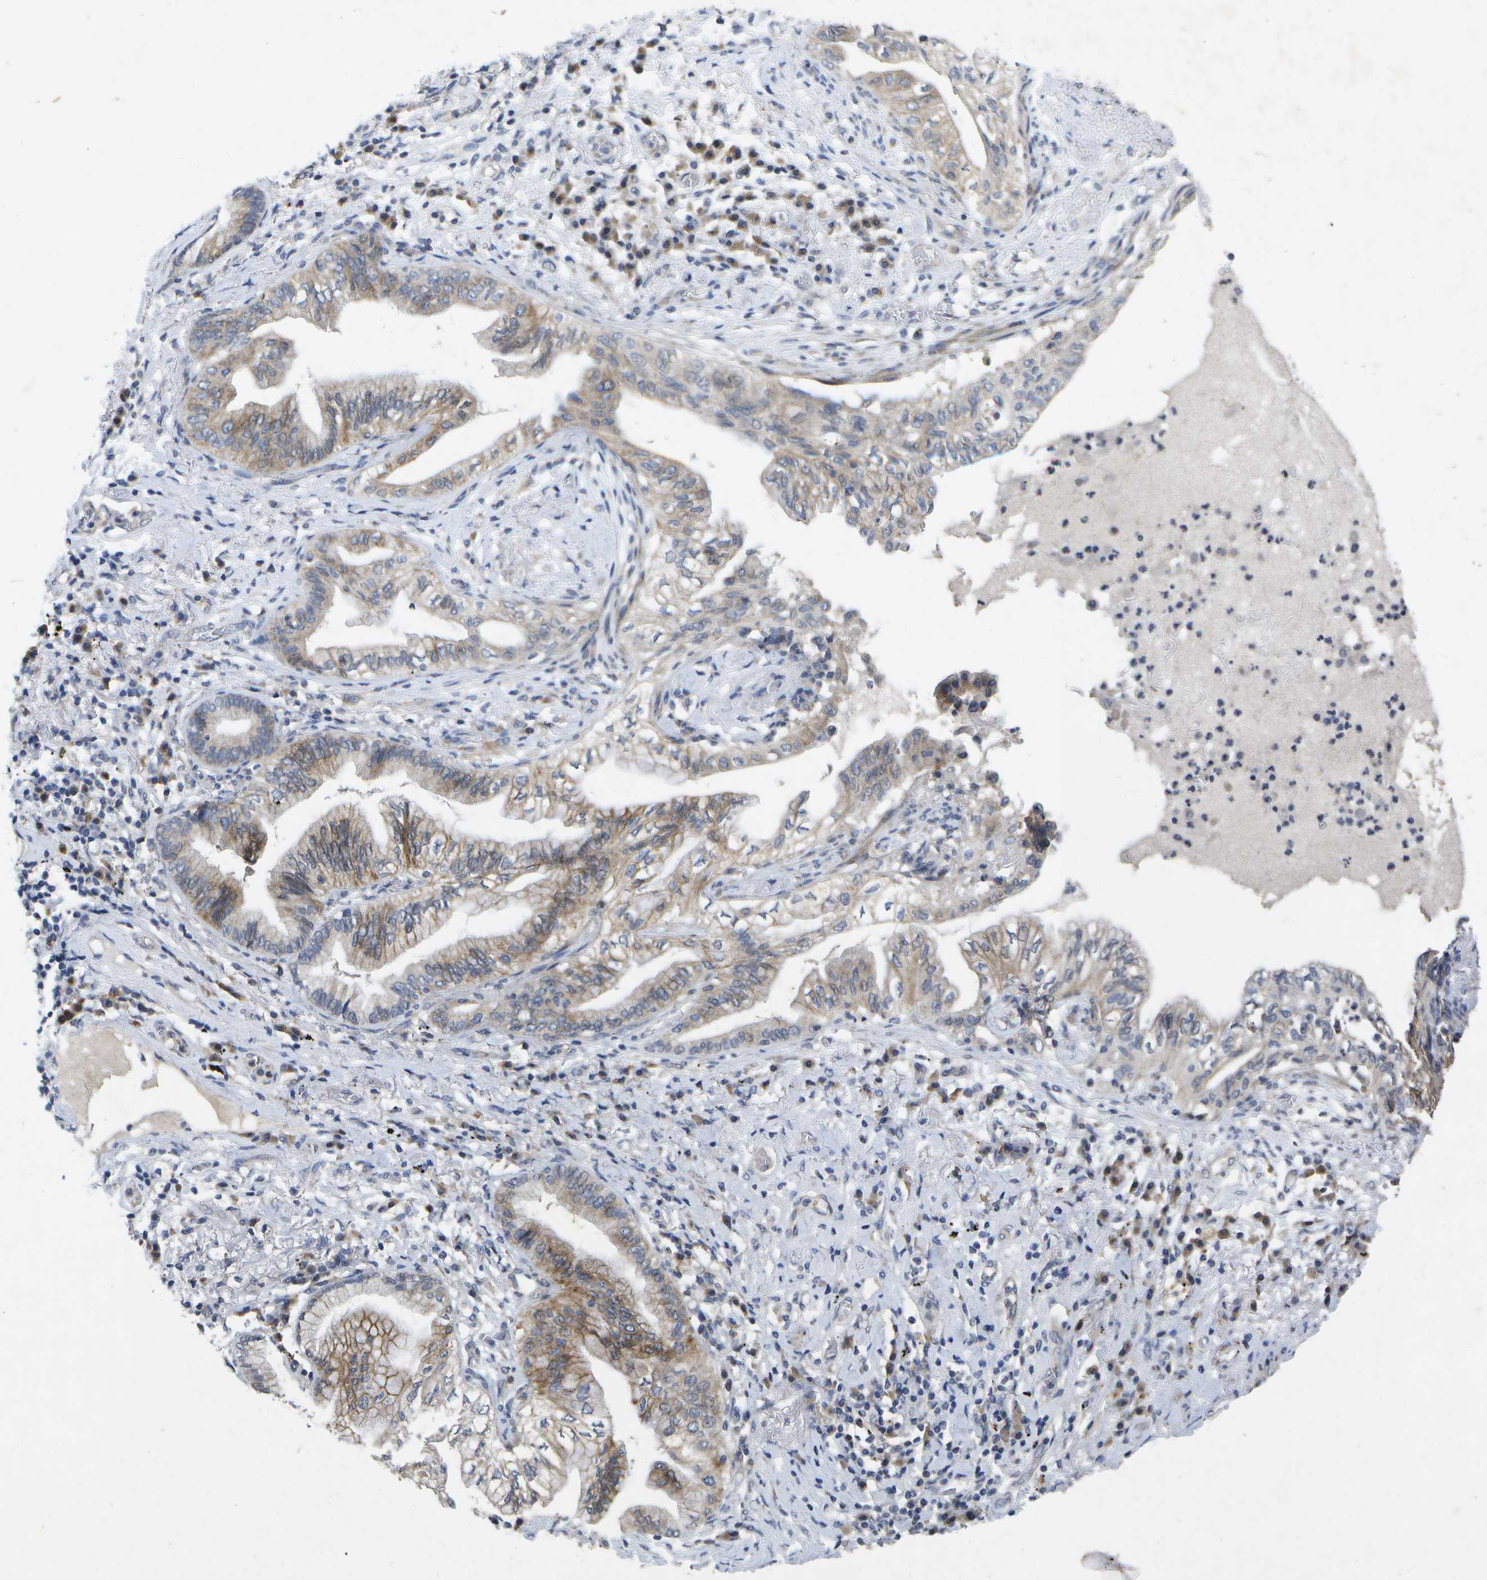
{"staining": {"intensity": "moderate", "quantity": "<25%", "location": "cytoplasmic/membranous"}, "tissue": "lung cancer", "cell_type": "Tumor cells", "image_type": "cancer", "snomed": [{"axis": "morphology", "description": "Normal tissue, NOS"}, {"axis": "morphology", "description": "Adenocarcinoma, NOS"}, {"axis": "topography", "description": "Bronchus"}, {"axis": "topography", "description": "Lung"}], "caption": "Lung cancer was stained to show a protein in brown. There is low levels of moderate cytoplasmic/membranous expression in approximately <25% of tumor cells.", "gene": "KDELR1", "patient": {"sex": "female", "age": 70}}